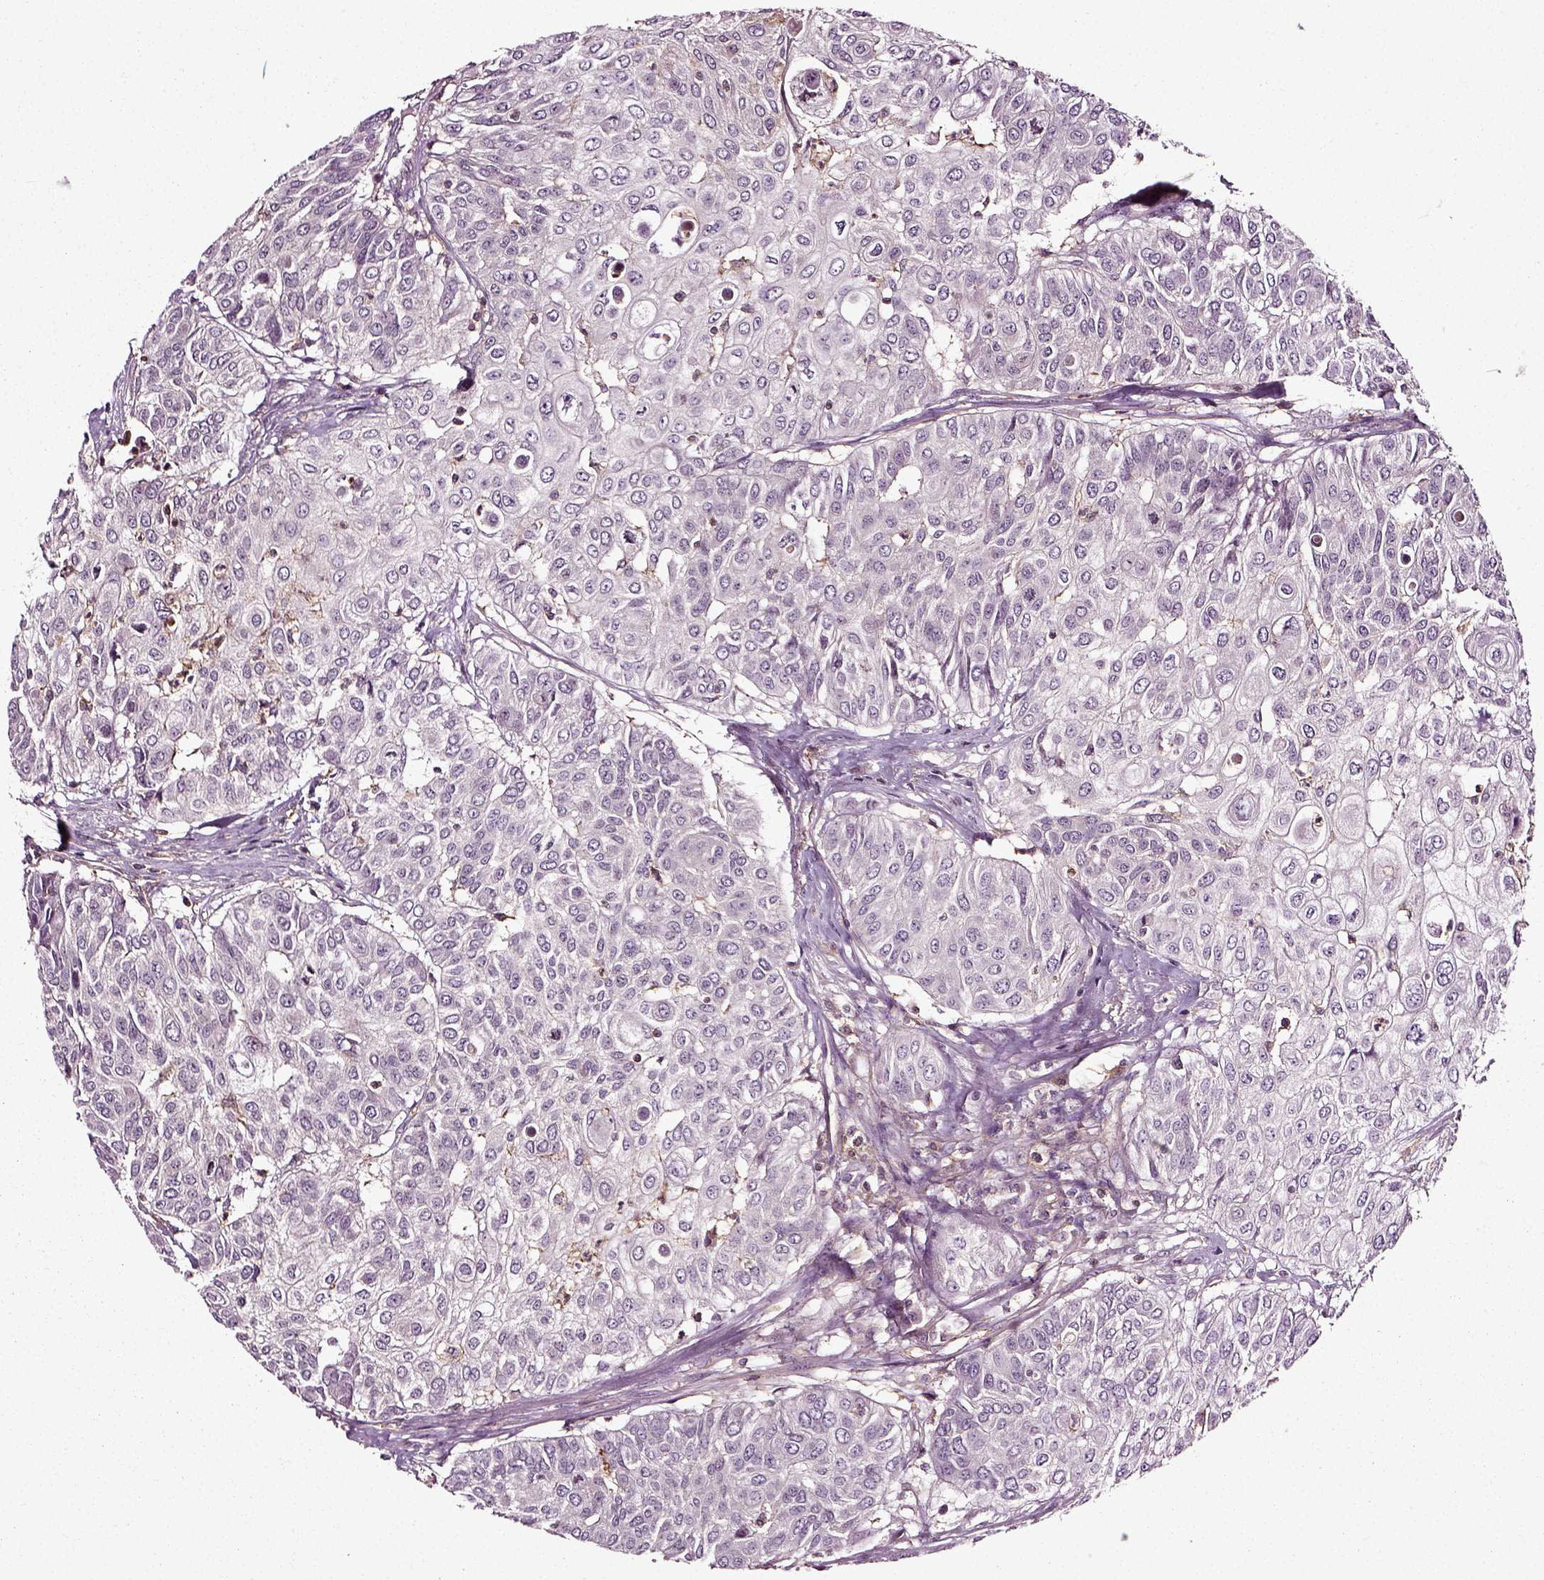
{"staining": {"intensity": "negative", "quantity": "none", "location": "none"}, "tissue": "urothelial cancer", "cell_type": "Tumor cells", "image_type": "cancer", "snomed": [{"axis": "morphology", "description": "Urothelial carcinoma, High grade"}, {"axis": "topography", "description": "Urinary bladder"}], "caption": "The histopathology image shows no staining of tumor cells in high-grade urothelial carcinoma.", "gene": "RHOF", "patient": {"sex": "female", "age": 79}}